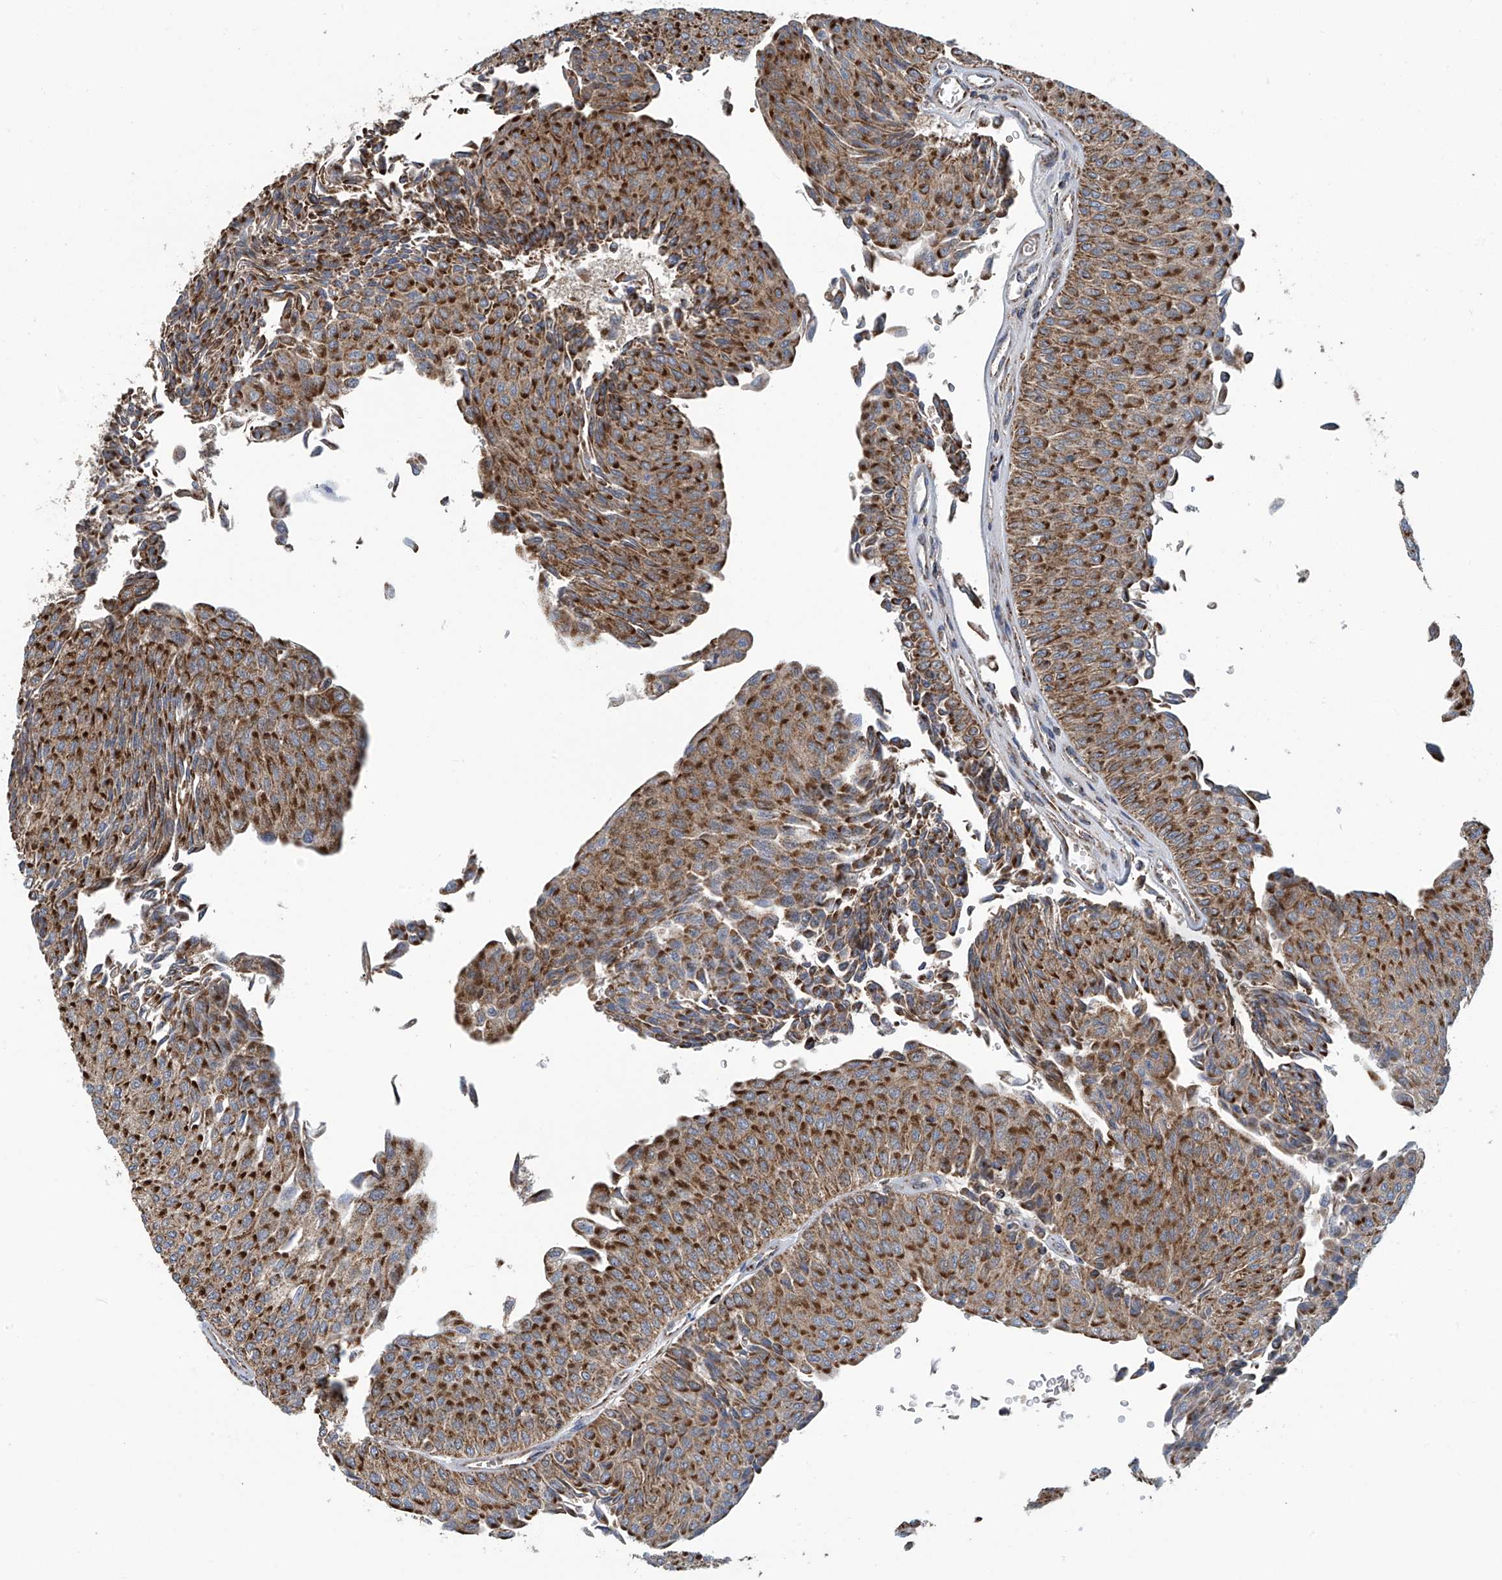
{"staining": {"intensity": "strong", "quantity": ">75%", "location": "cytoplasmic/membranous"}, "tissue": "urothelial cancer", "cell_type": "Tumor cells", "image_type": "cancer", "snomed": [{"axis": "morphology", "description": "Urothelial carcinoma, Low grade"}, {"axis": "topography", "description": "Urinary bladder"}], "caption": "Strong cytoplasmic/membranous protein staining is identified in approximately >75% of tumor cells in urothelial cancer.", "gene": "COMMD1", "patient": {"sex": "male", "age": 78}}